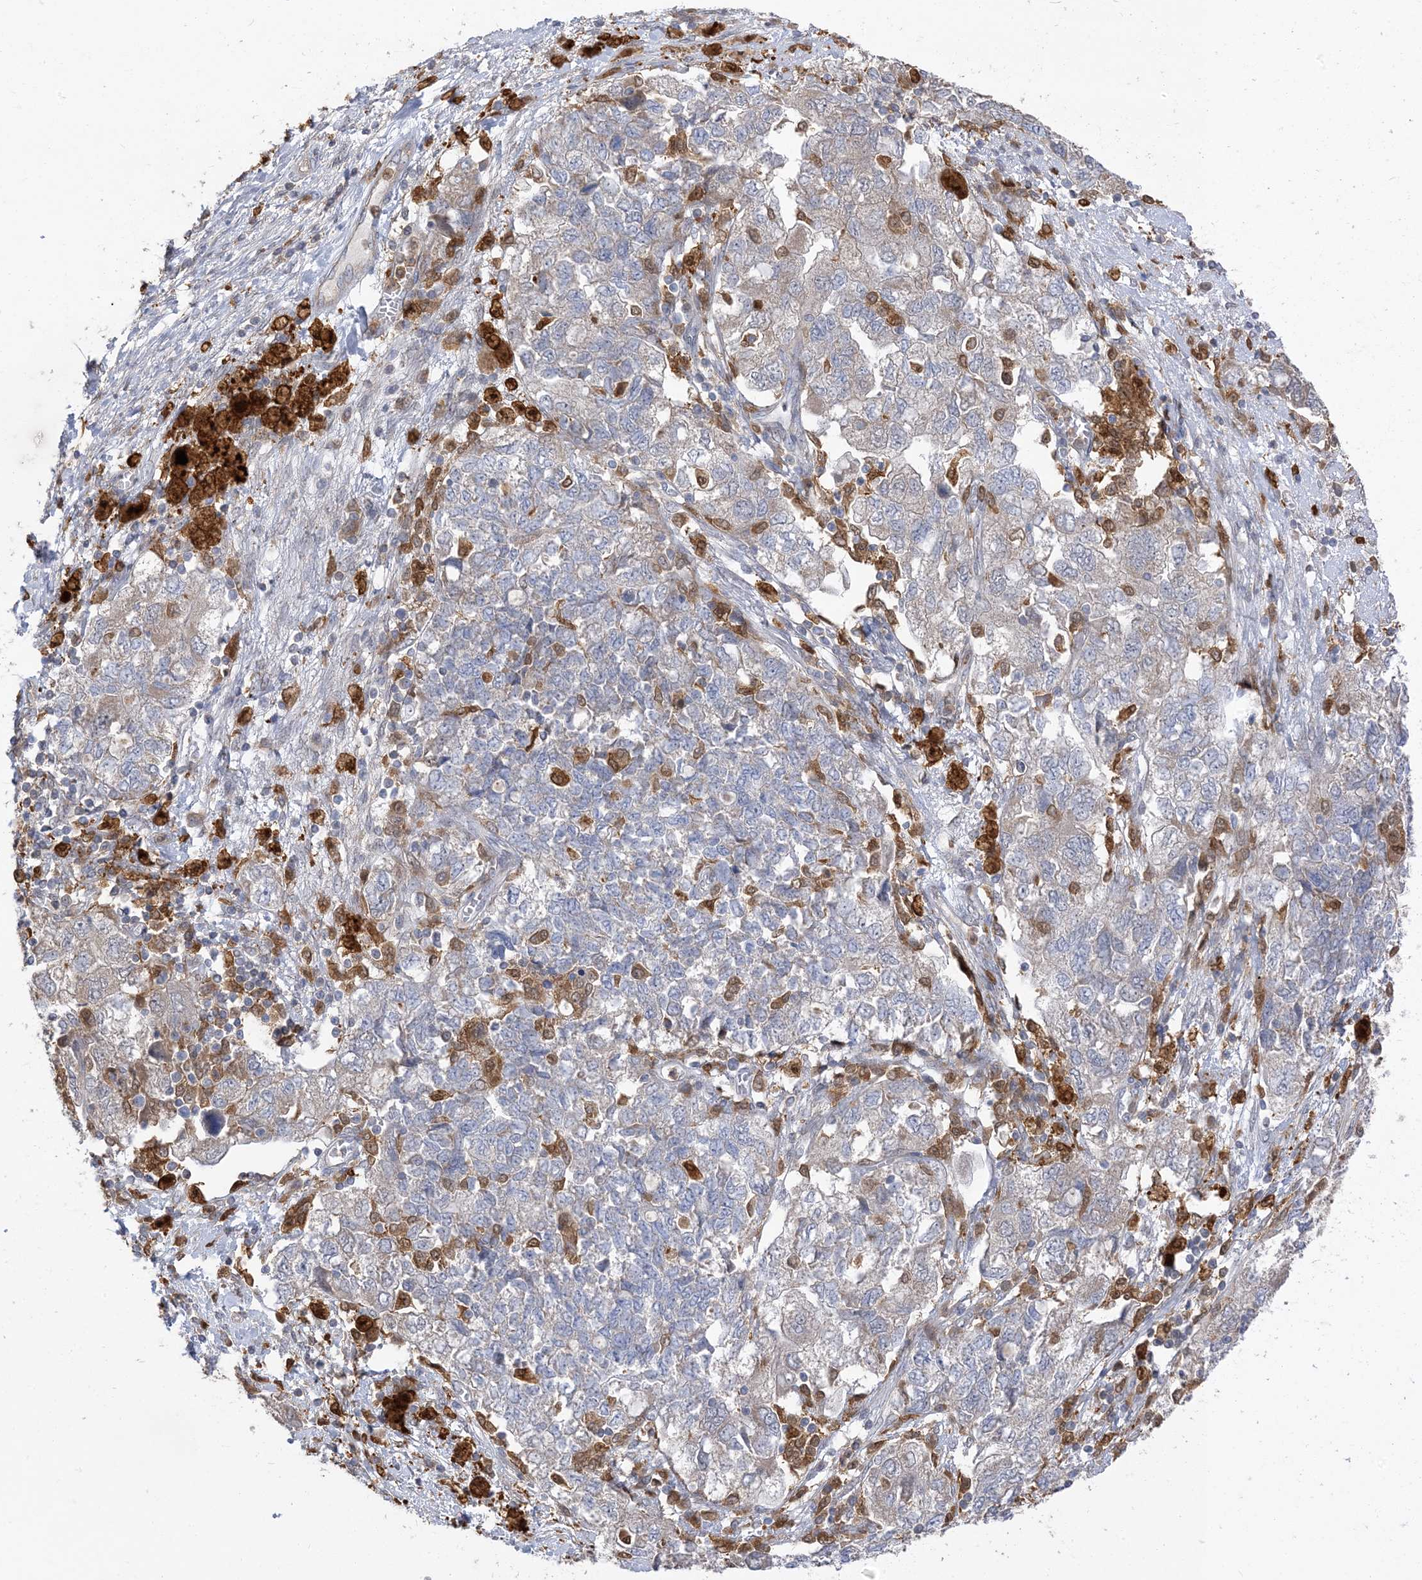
{"staining": {"intensity": "weak", "quantity": "<25%", "location": "cytoplasmic/membranous"}, "tissue": "ovarian cancer", "cell_type": "Tumor cells", "image_type": "cancer", "snomed": [{"axis": "morphology", "description": "Carcinoma, NOS"}, {"axis": "morphology", "description": "Cystadenocarcinoma, serous, NOS"}, {"axis": "topography", "description": "Ovary"}], "caption": "DAB immunohistochemical staining of human ovarian cancer (serous cystadenocarcinoma) reveals no significant positivity in tumor cells.", "gene": "NAGK", "patient": {"sex": "female", "age": 69}}